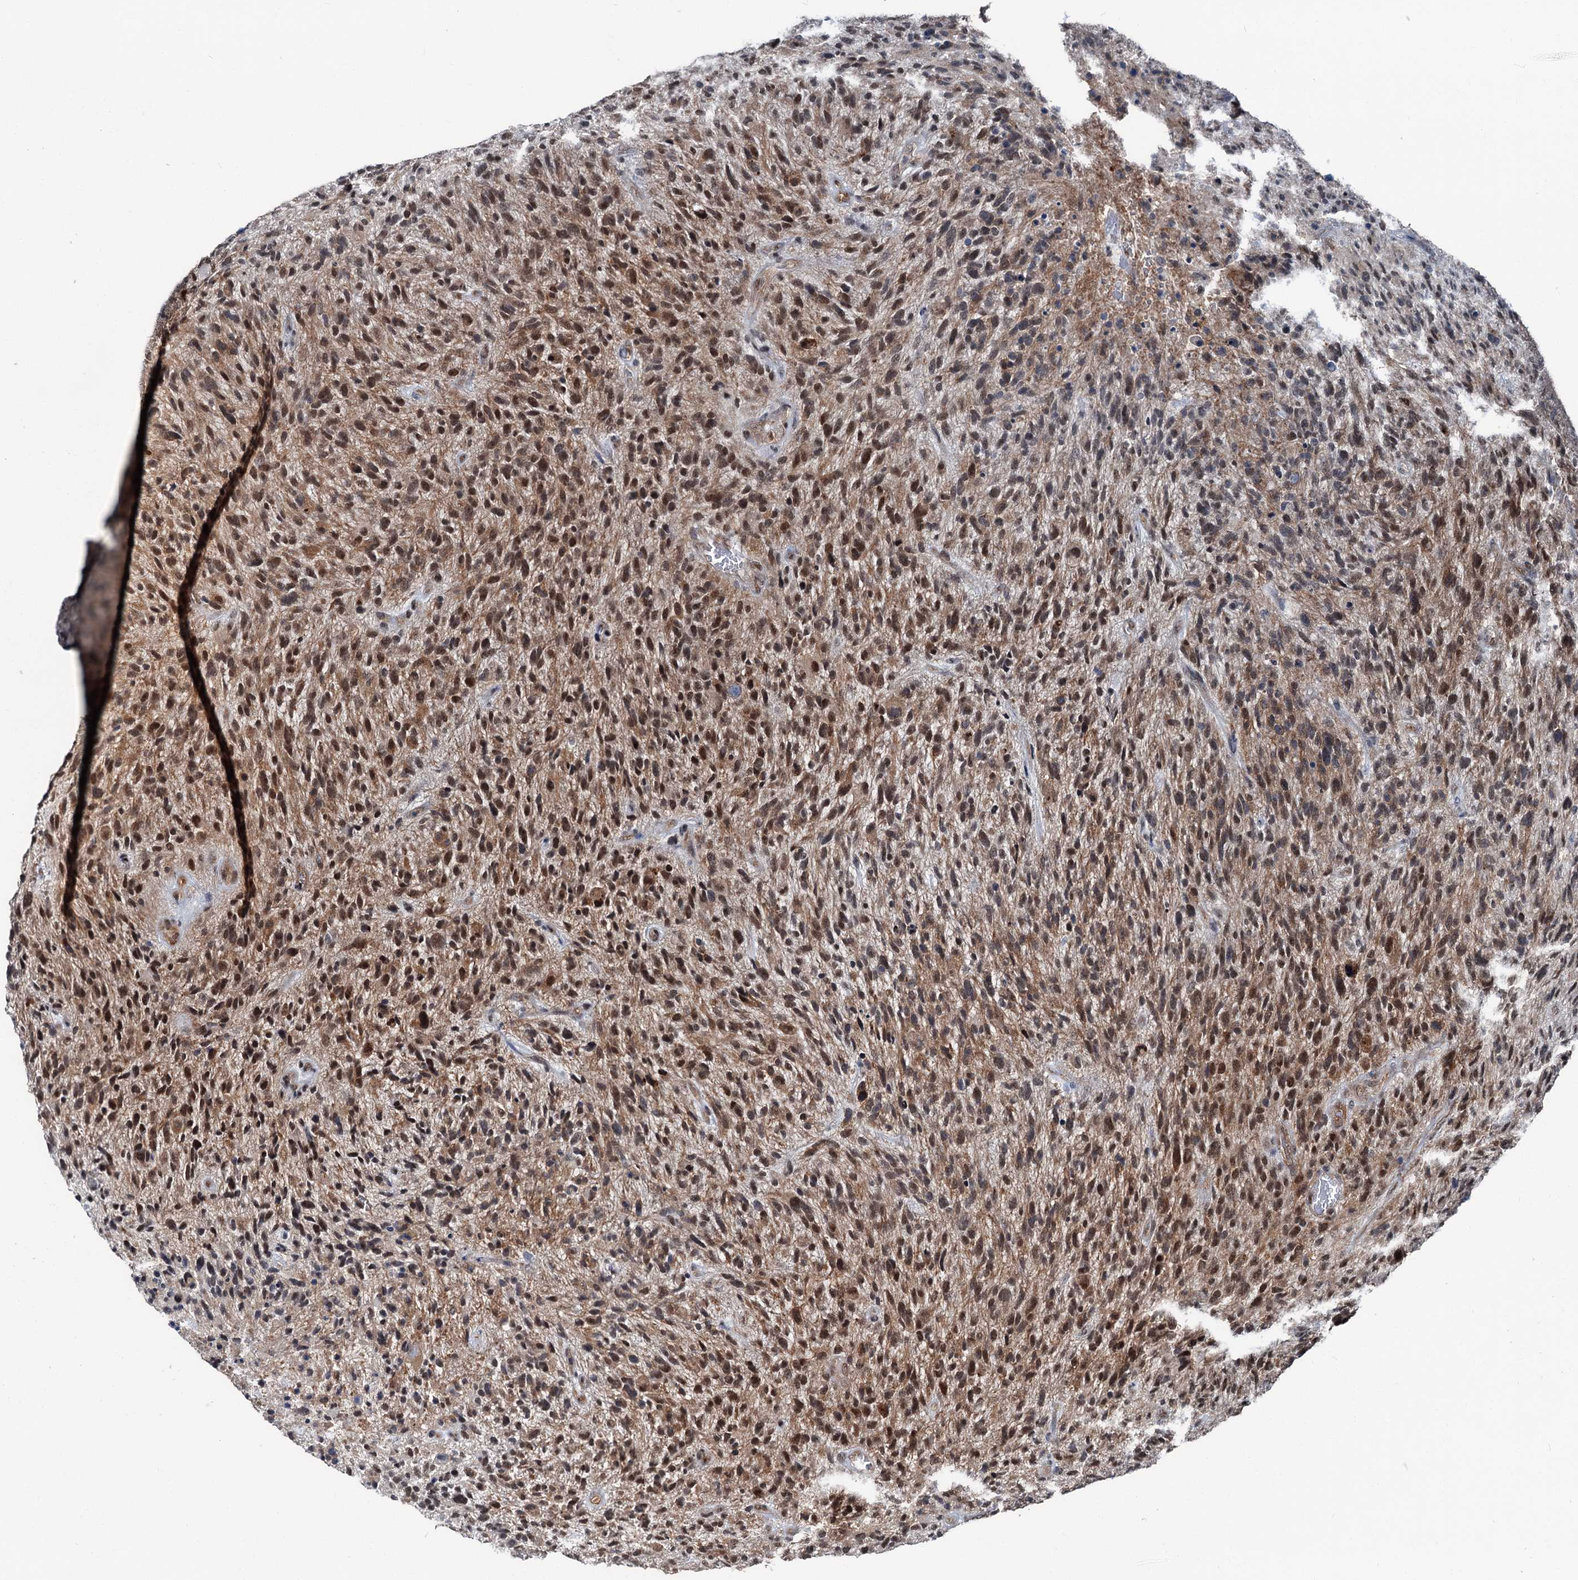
{"staining": {"intensity": "moderate", "quantity": ">75%", "location": "cytoplasmic/membranous,nuclear"}, "tissue": "glioma", "cell_type": "Tumor cells", "image_type": "cancer", "snomed": [{"axis": "morphology", "description": "Glioma, malignant, High grade"}, {"axis": "topography", "description": "Brain"}], "caption": "This micrograph demonstrates malignant high-grade glioma stained with IHC to label a protein in brown. The cytoplasmic/membranous and nuclear of tumor cells show moderate positivity for the protein. Nuclei are counter-stained blue.", "gene": "PSMD13", "patient": {"sex": "male", "age": 47}}